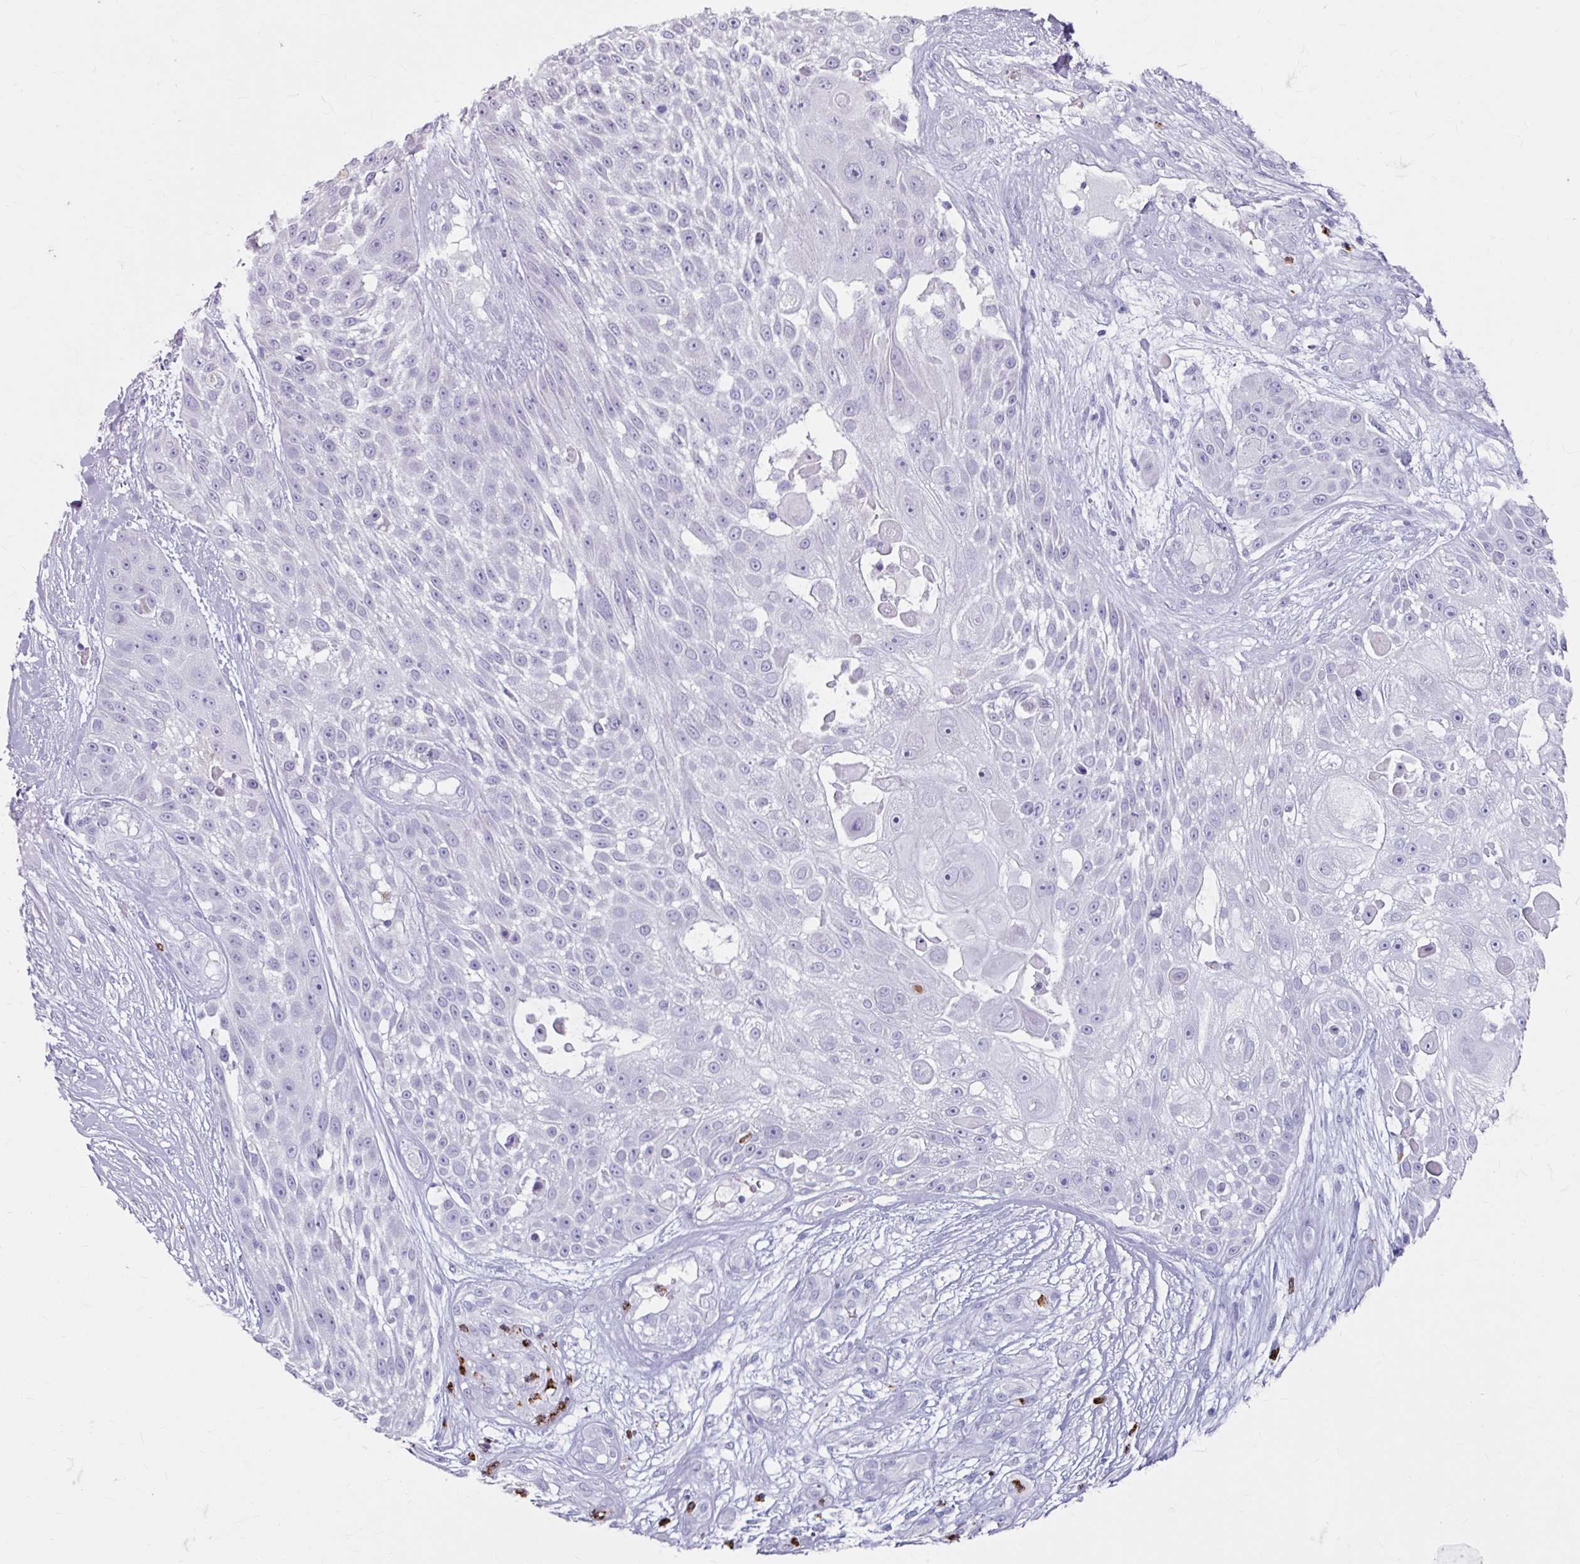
{"staining": {"intensity": "negative", "quantity": "none", "location": "none"}, "tissue": "skin cancer", "cell_type": "Tumor cells", "image_type": "cancer", "snomed": [{"axis": "morphology", "description": "Squamous cell carcinoma, NOS"}, {"axis": "topography", "description": "Skin"}], "caption": "Tumor cells show no significant protein positivity in skin cancer.", "gene": "ANKRD1", "patient": {"sex": "female", "age": 86}}